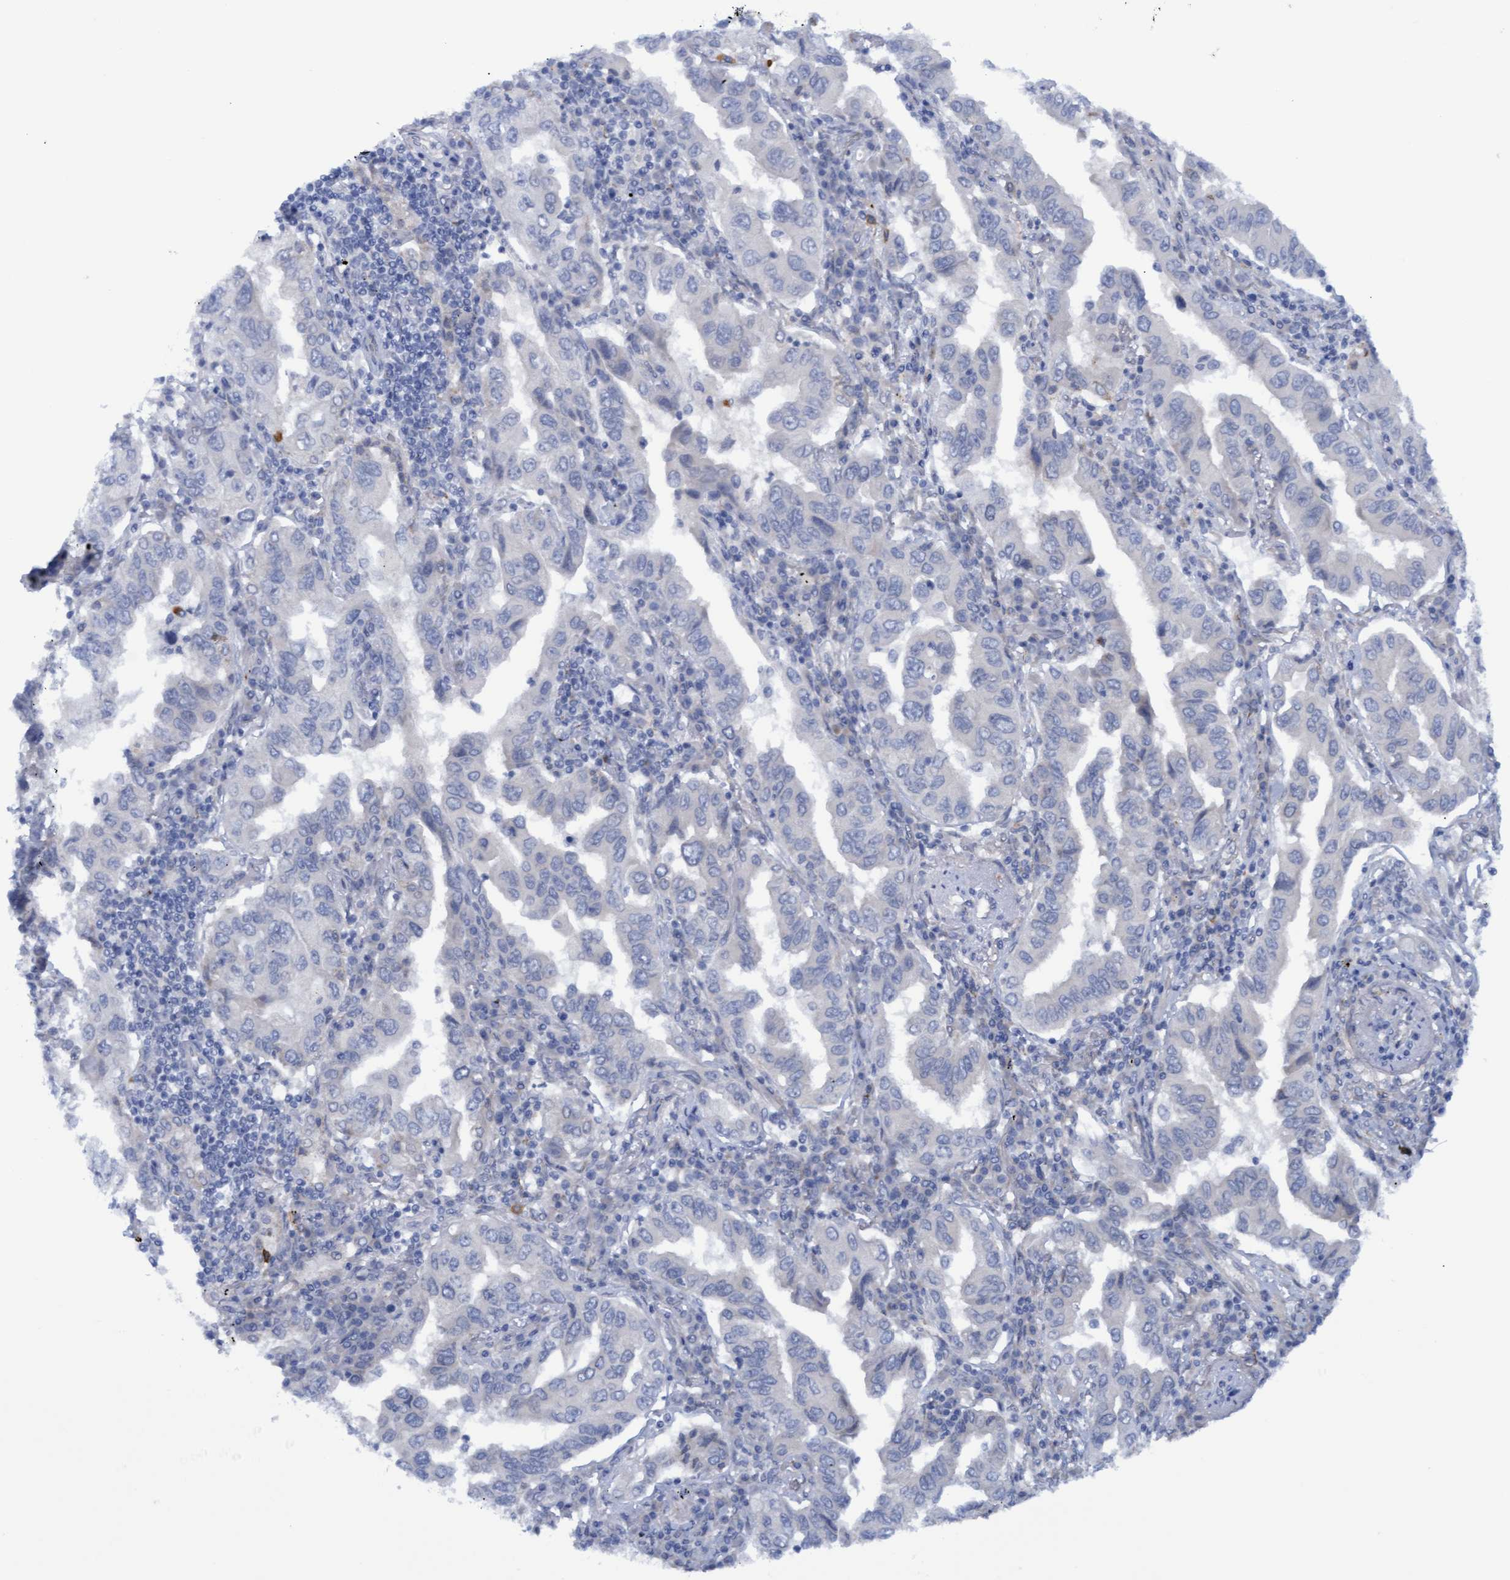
{"staining": {"intensity": "negative", "quantity": "none", "location": "none"}, "tissue": "lung cancer", "cell_type": "Tumor cells", "image_type": "cancer", "snomed": [{"axis": "morphology", "description": "Adenocarcinoma, NOS"}, {"axis": "topography", "description": "Lung"}], "caption": "Tumor cells show no significant expression in lung adenocarcinoma.", "gene": "STXBP1", "patient": {"sex": "female", "age": 65}}